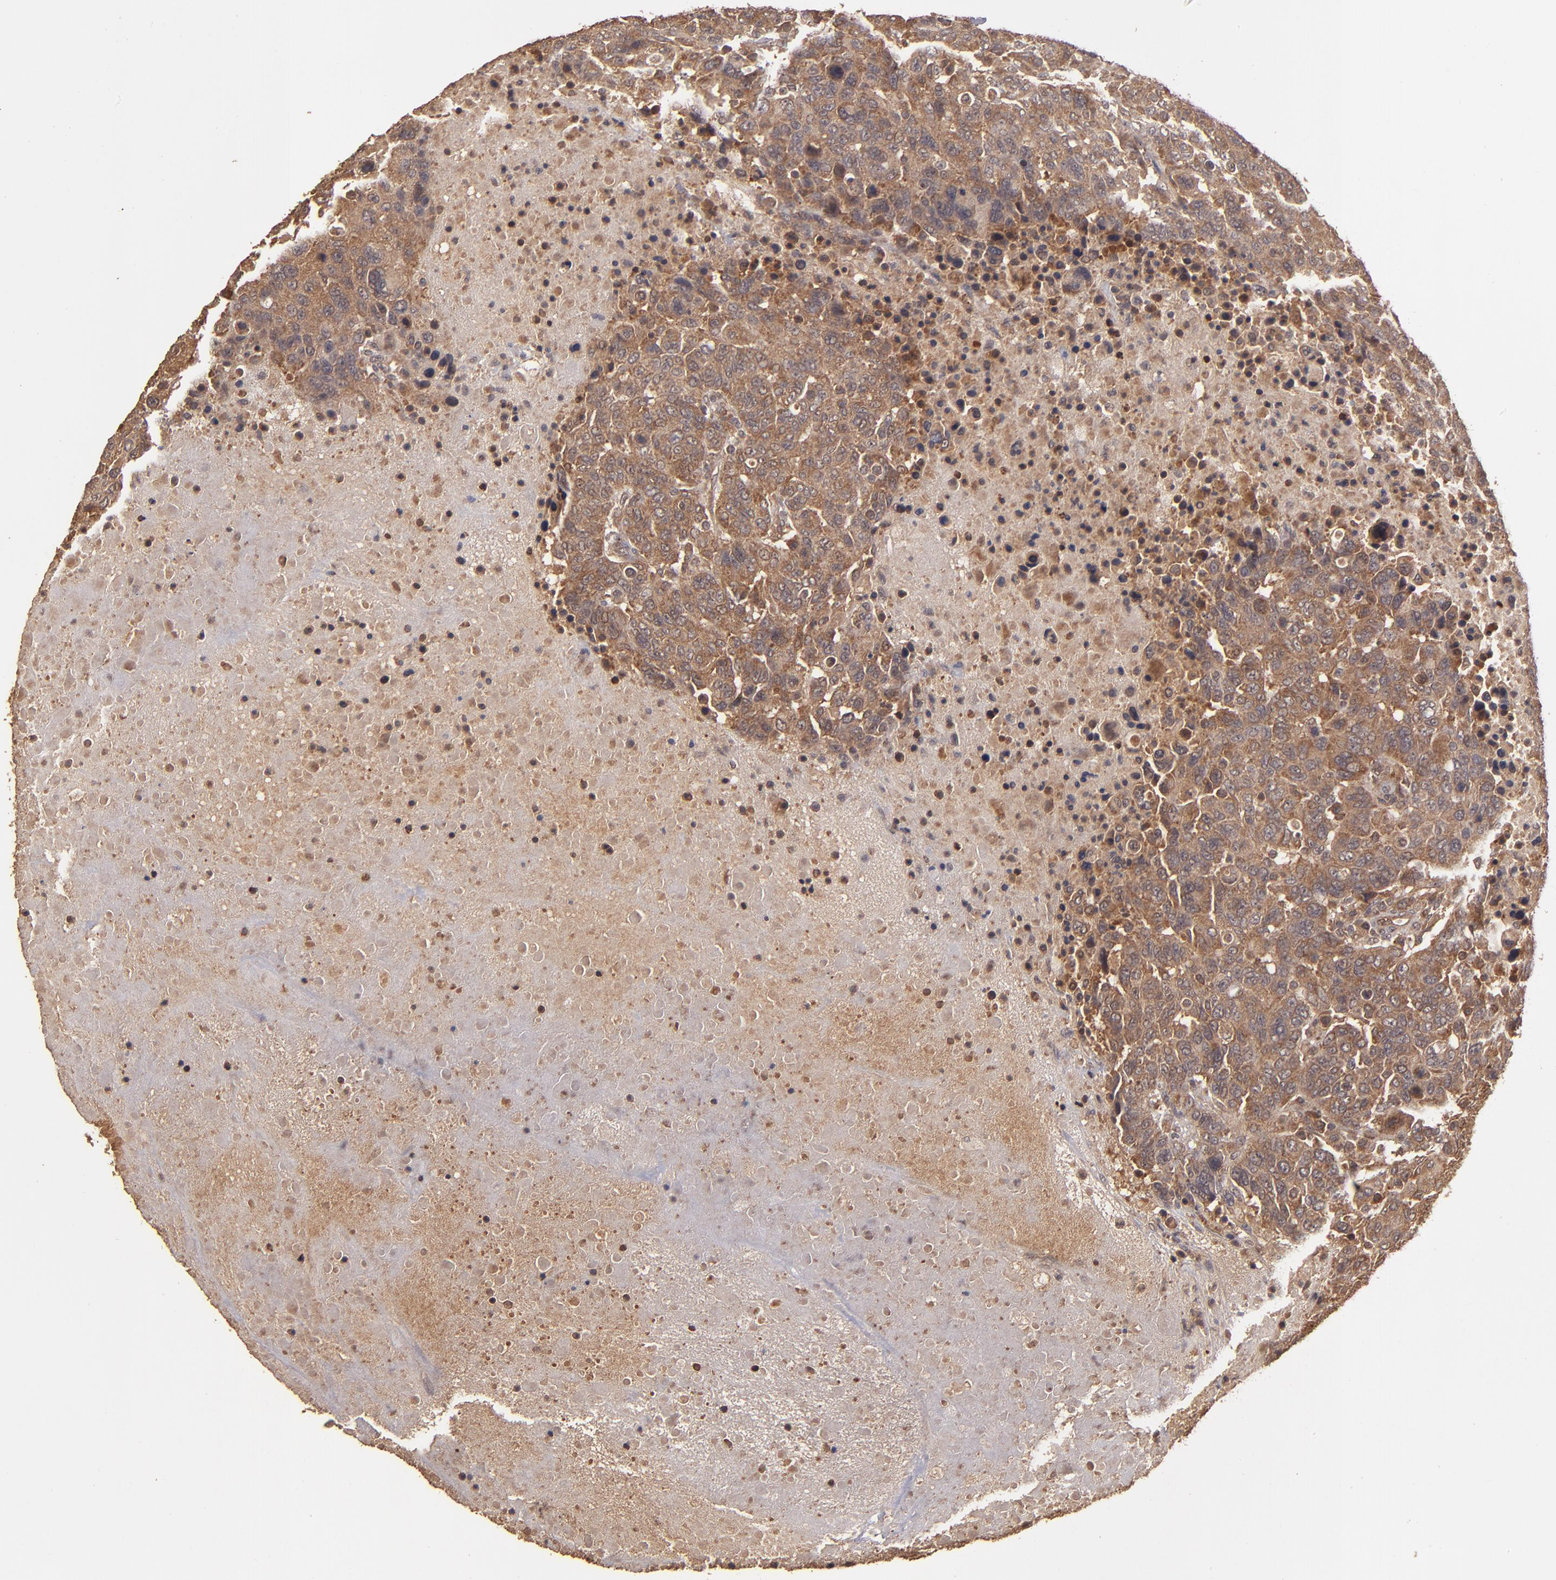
{"staining": {"intensity": "strong", "quantity": ">75%", "location": "cytoplasmic/membranous"}, "tissue": "breast cancer", "cell_type": "Tumor cells", "image_type": "cancer", "snomed": [{"axis": "morphology", "description": "Duct carcinoma"}, {"axis": "topography", "description": "Breast"}], "caption": "High-magnification brightfield microscopy of breast cancer (invasive ductal carcinoma) stained with DAB (3,3'-diaminobenzidine) (brown) and counterstained with hematoxylin (blue). tumor cells exhibit strong cytoplasmic/membranous expression is present in approximately>75% of cells. (Brightfield microscopy of DAB IHC at high magnification).", "gene": "TXNDC16", "patient": {"sex": "female", "age": 37}}